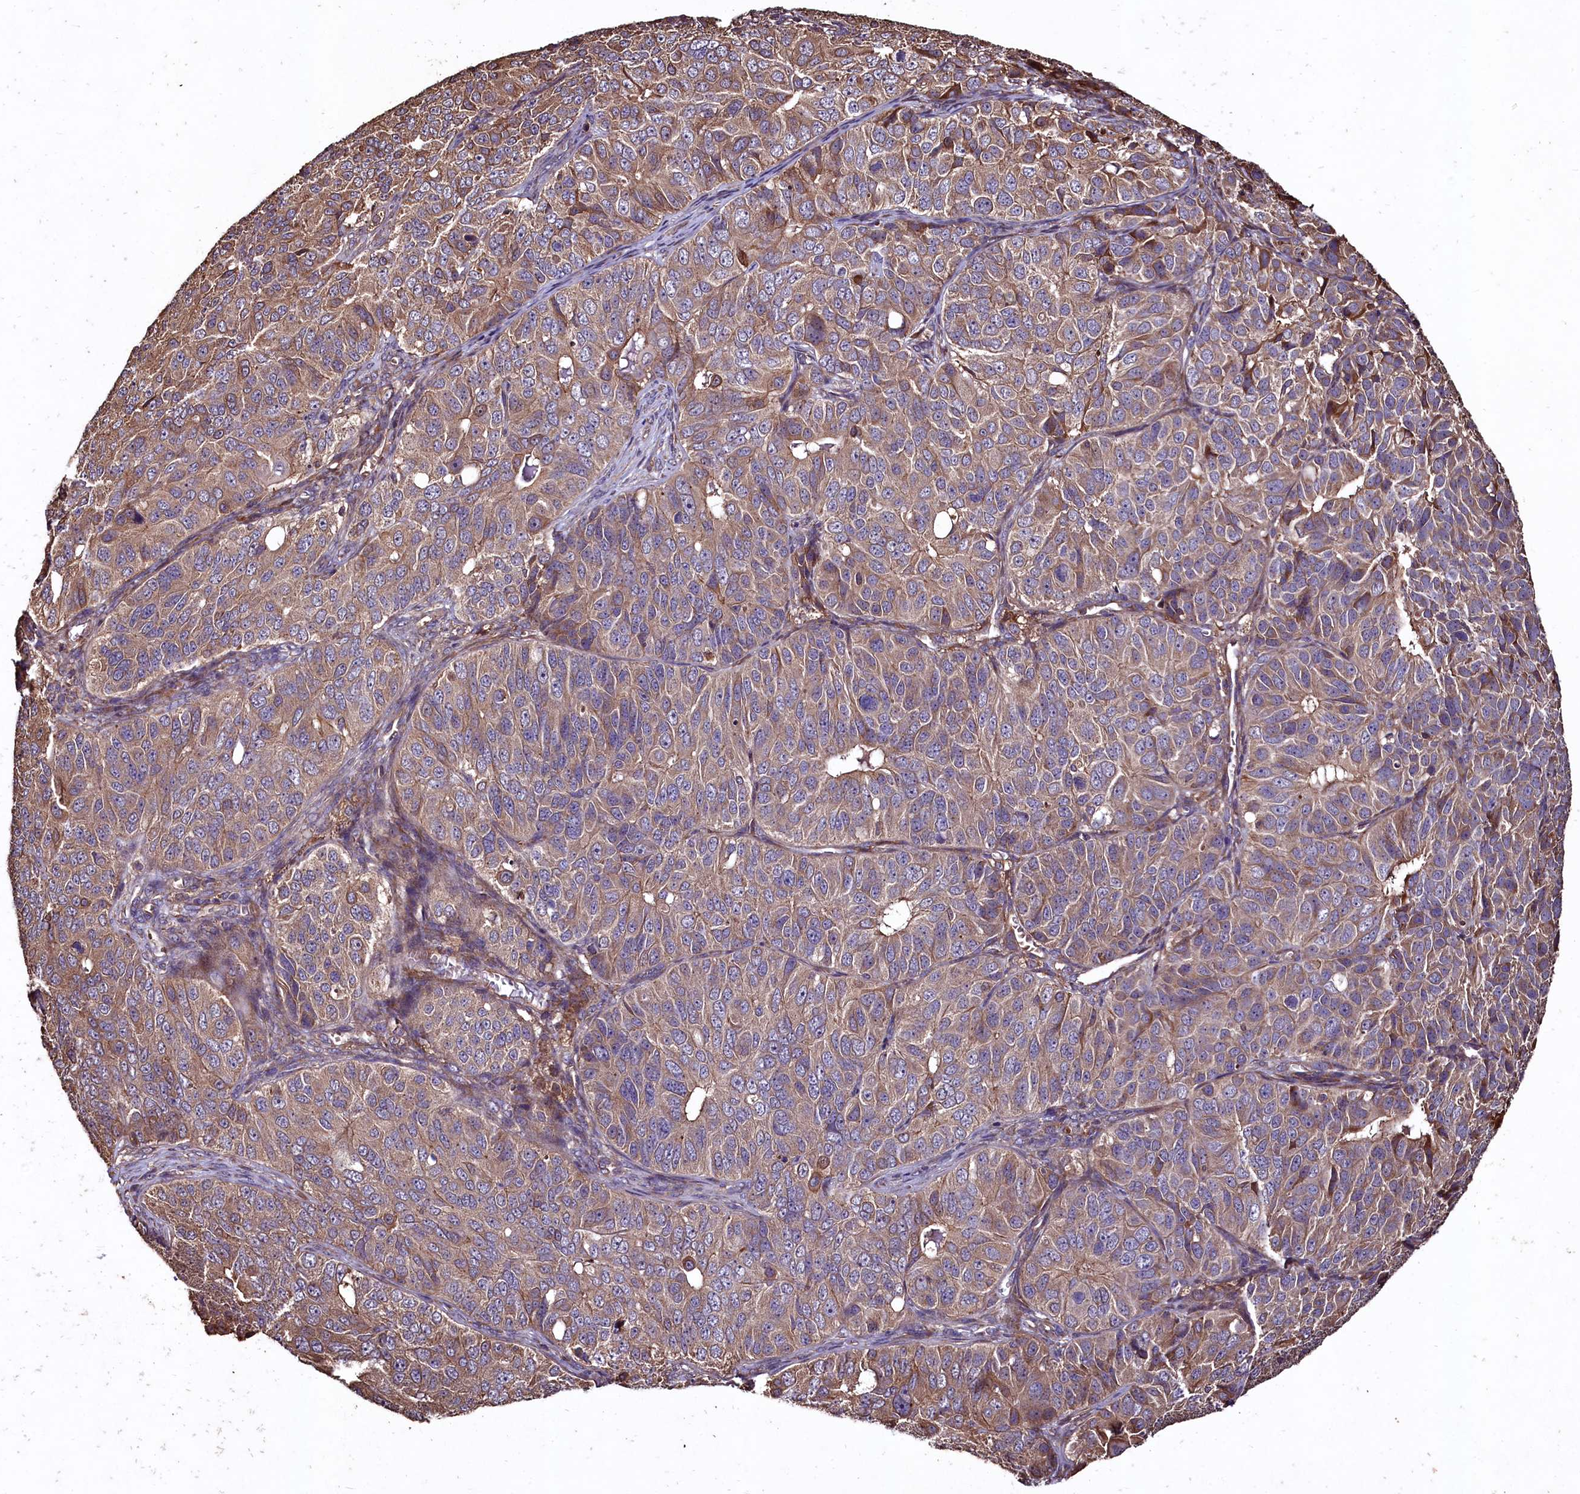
{"staining": {"intensity": "moderate", "quantity": ">75%", "location": "cytoplasmic/membranous"}, "tissue": "ovarian cancer", "cell_type": "Tumor cells", "image_type": "cancer", "snomed": [{"axis": "morphology", "description": "Carcinoma, endometroid"}, {"axis": "topography", "description": "Ovary"}], "caption": "DAB immunohistochemical staining of human ovarian cancer exhibits moderate cytoplasmic/membranous protein positivity in approximately >75% of tumor cells.", "gene": "TMEM98", "patient": {"sex": "female", "age": 51}}